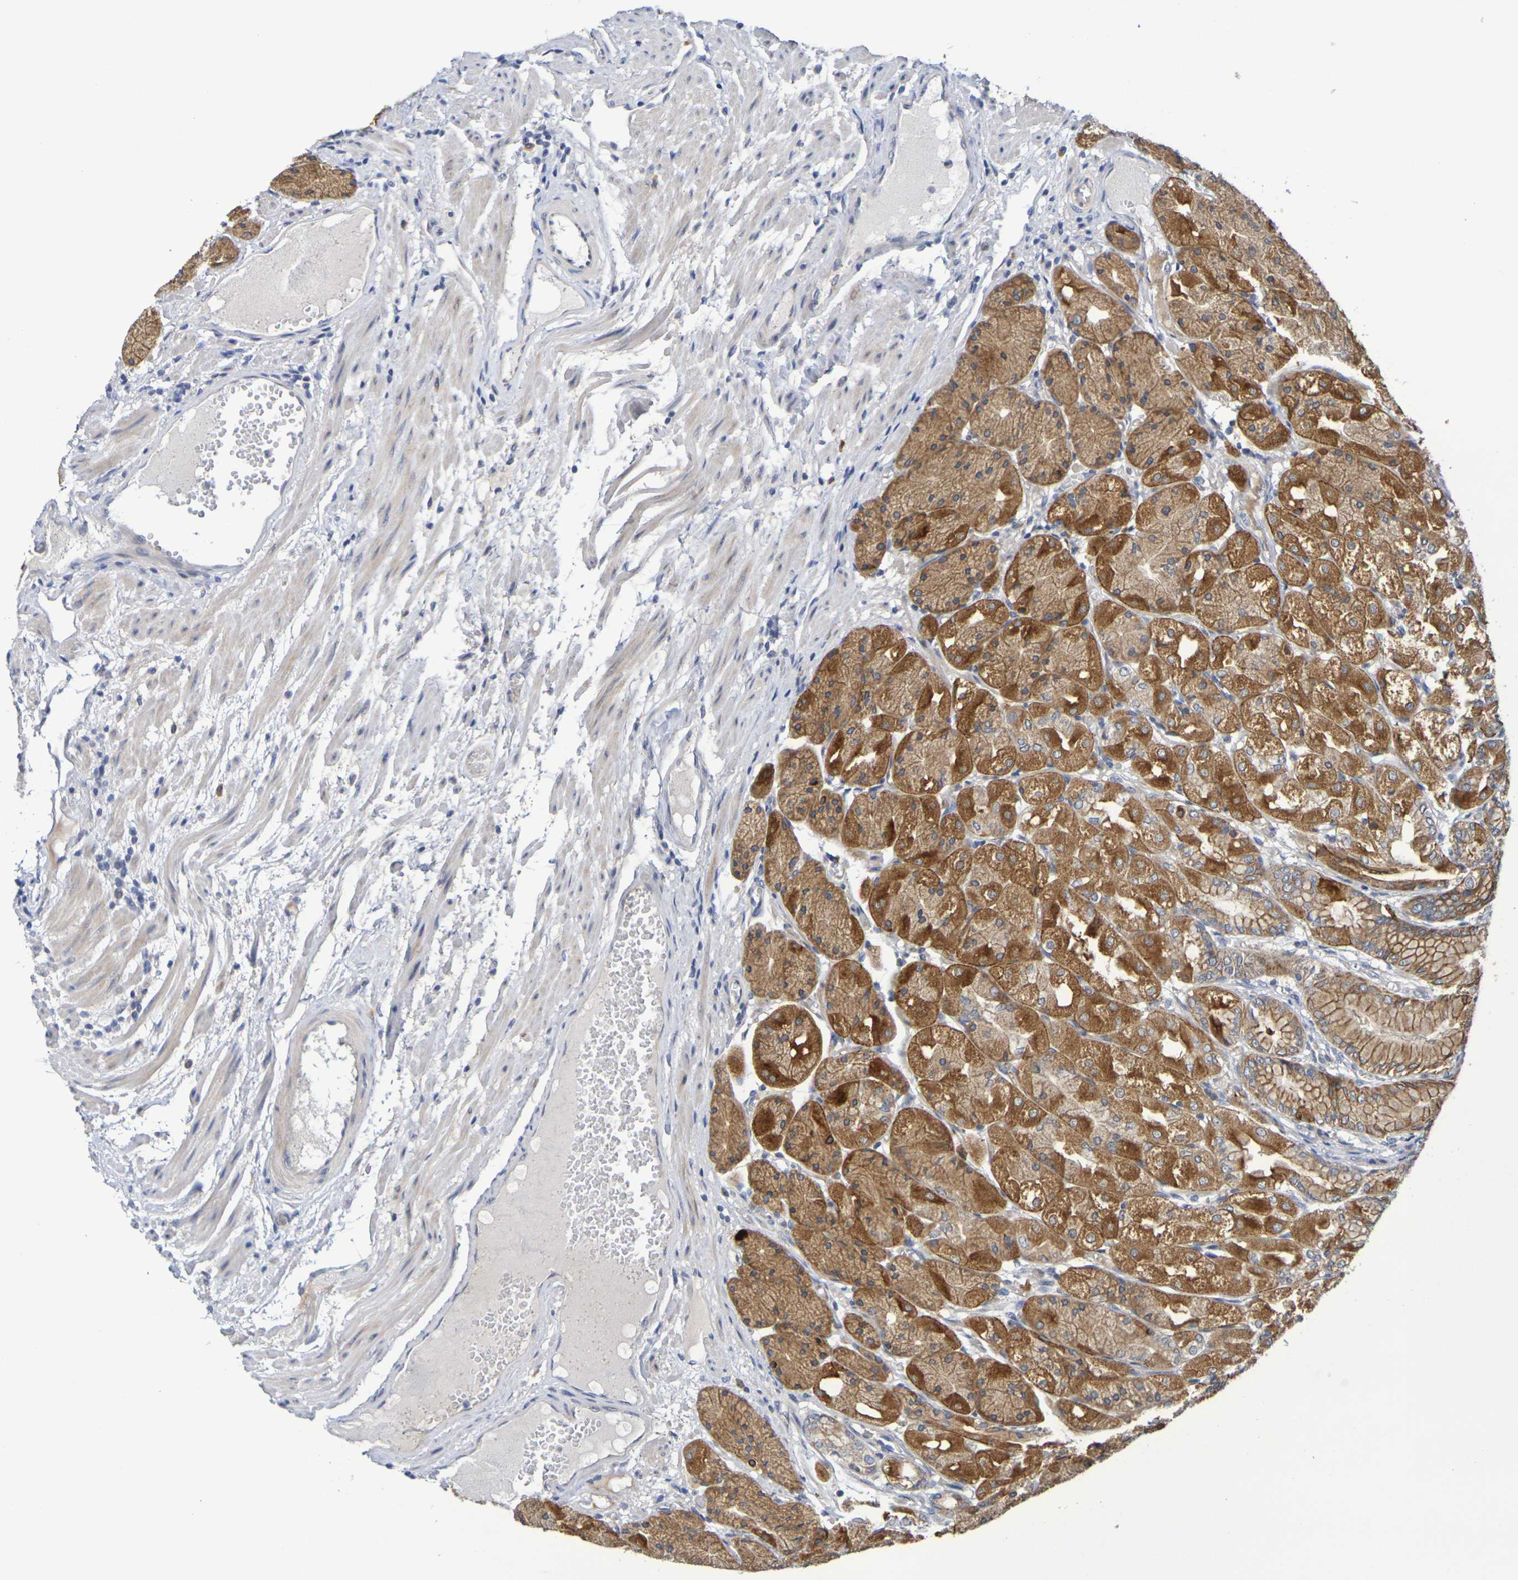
{"staining": {"intensity": "moderate", "quantity": ">75%", "location": "cytoplasmic/membranous"}, "tissue": "stomach", "cell_type": "Glandular cells", "image_type": "normal", "snomed": [{"axis": "morphology", "description": "Normal tissue, NOS"}, {"axis": "topography", "description": "Stomach, upper"}], "caption": "Protein expression analysis of unremarkable stomach reveals moderate cytoplasmic/membranous expression in about >75% of glandular cells.", "gene": "SDC4", "patient": {"sex": "male", "age": 72}}